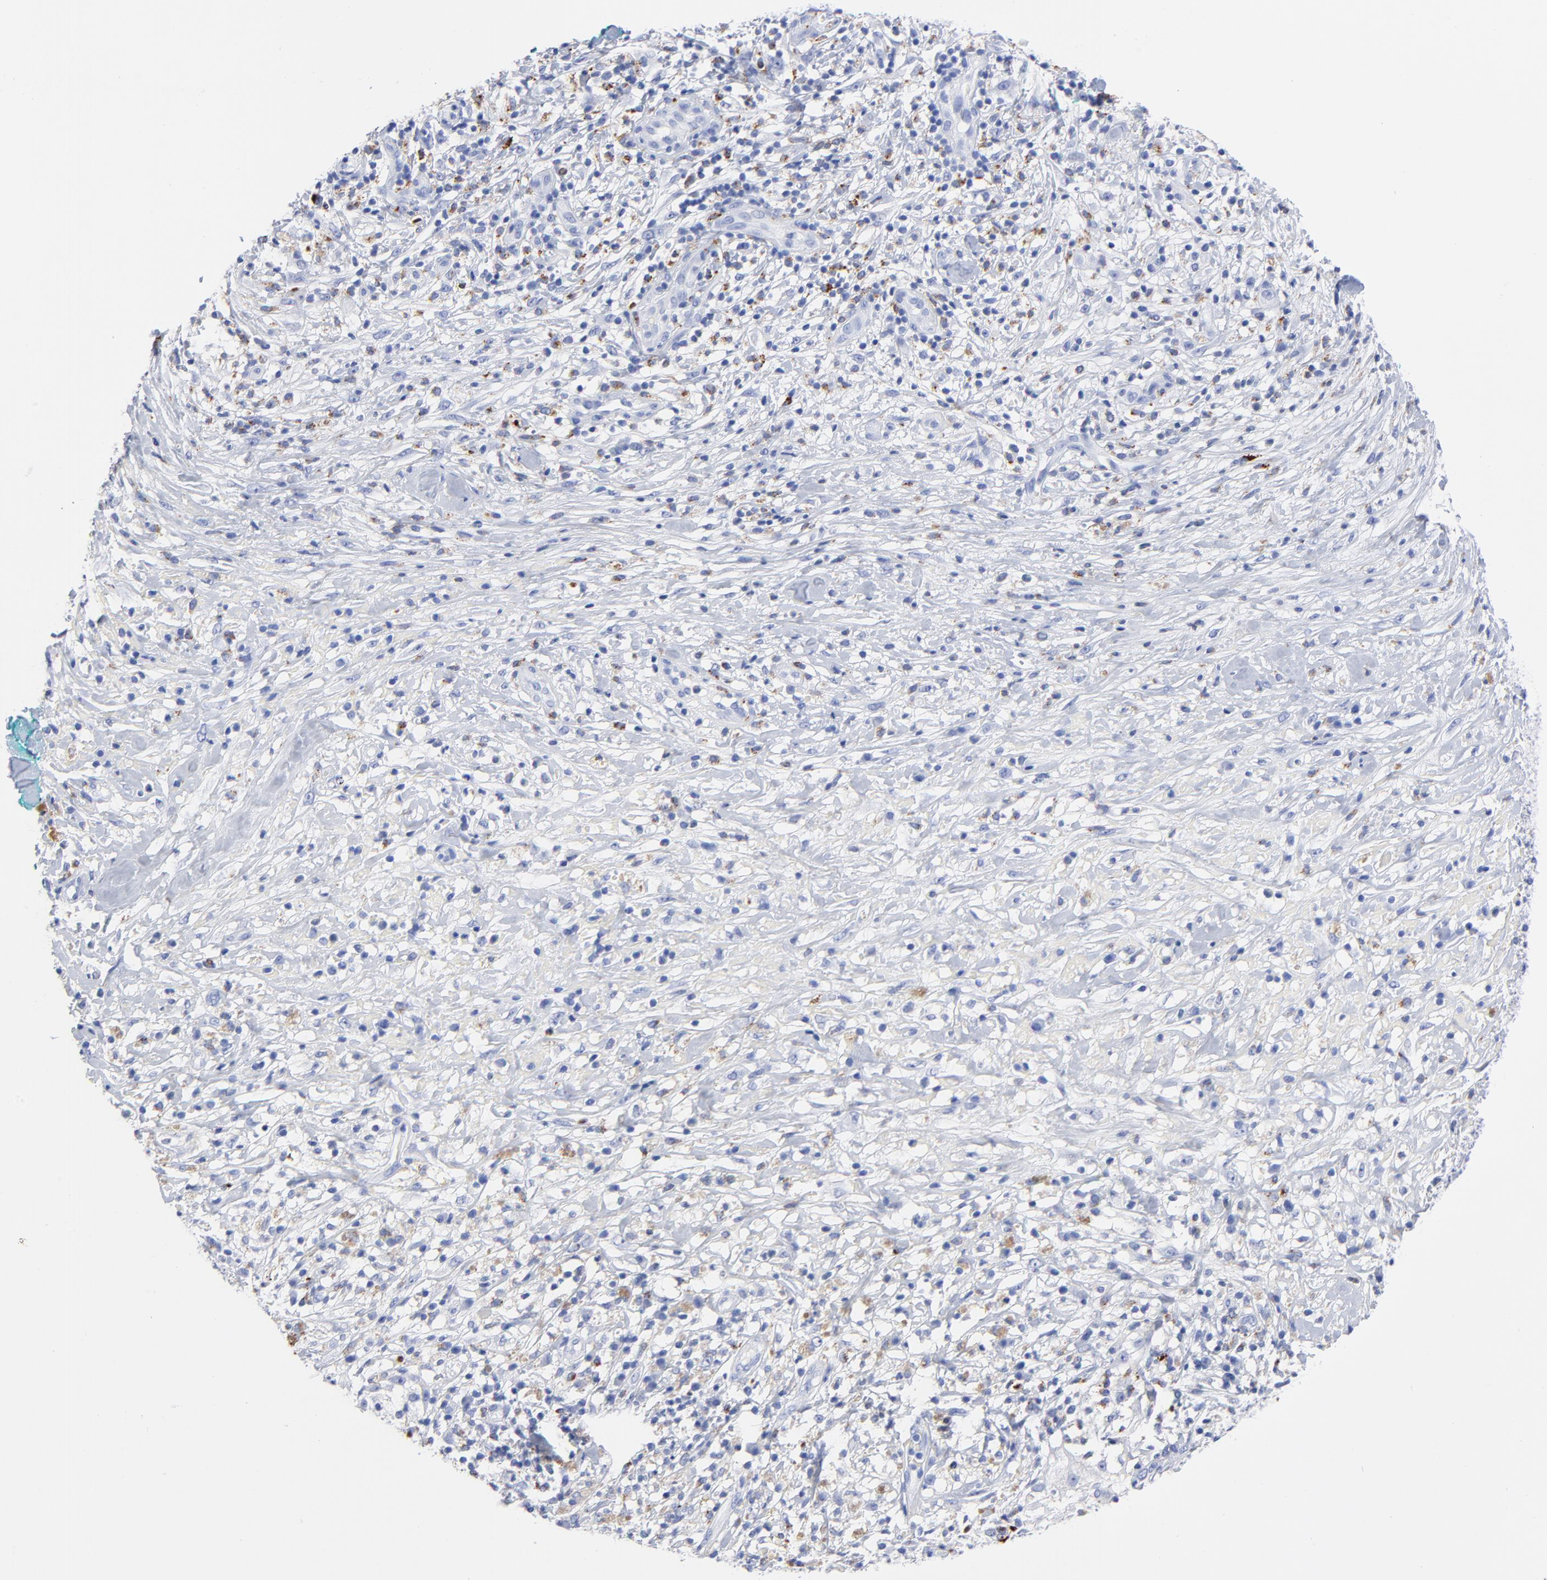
{"staining": {"intensity": "moderate", "quantity": "<25%", "location": "cytoplasmic/membranous"}, "tissue": "melanoma", "cell_type": "Tumor cells", "image_type": "cancer", "snomed": [{"axis": "morphology", "description": "Necrosis, NOS"}, {"axis": "morphology", "description": "Malignant melanoma, NOS"}, {"axis": "topography", "description": "Skin"}], "caption": "Human melanoma stained with a protein marker shows moderate staining in tumor cells.", "gene": "CPVL", "patient": {"sex": "female", "age": 87}}